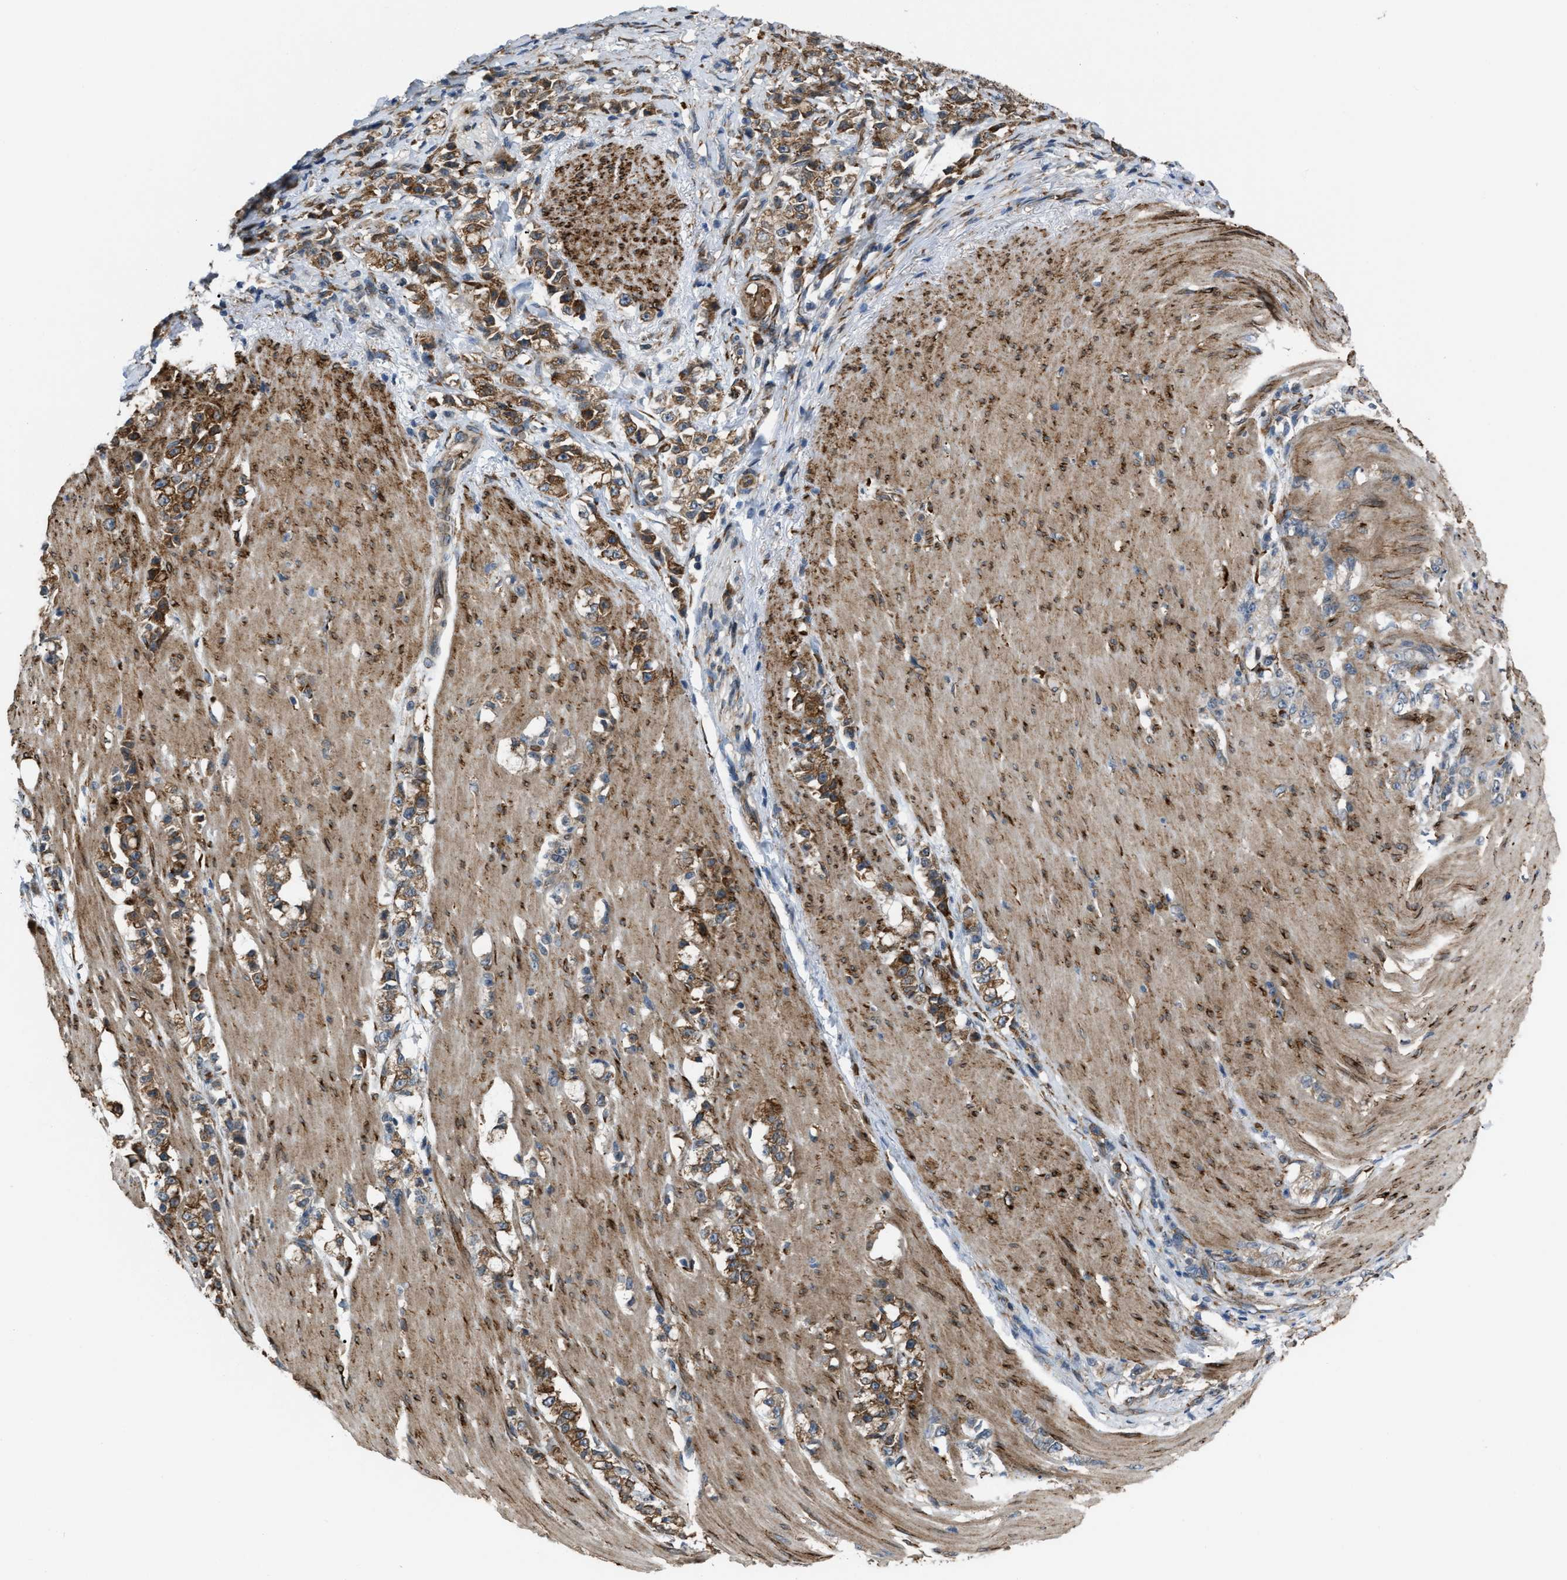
{"staining": {"intensity": "moderate", "quantity": ">75%", "location": "cytoplasmic/membranous"}, "tissue": "stomach cancer", "cell_type": "Tumor cells", "image_type": "cancer", "snomed": [{"axis": "morphology", "description": "Adenocarcinoma, NOS"}, {"axis": "topography", "description": "Stomach, lower"}], "caption": "Protein staining displays moderate cytoplasmic/membranous expression in approximately >75% of tumor cells in stomach adenocarcinoma.", "gene": "SELENOM", "patient": {"sex": "male", "age": 88}}